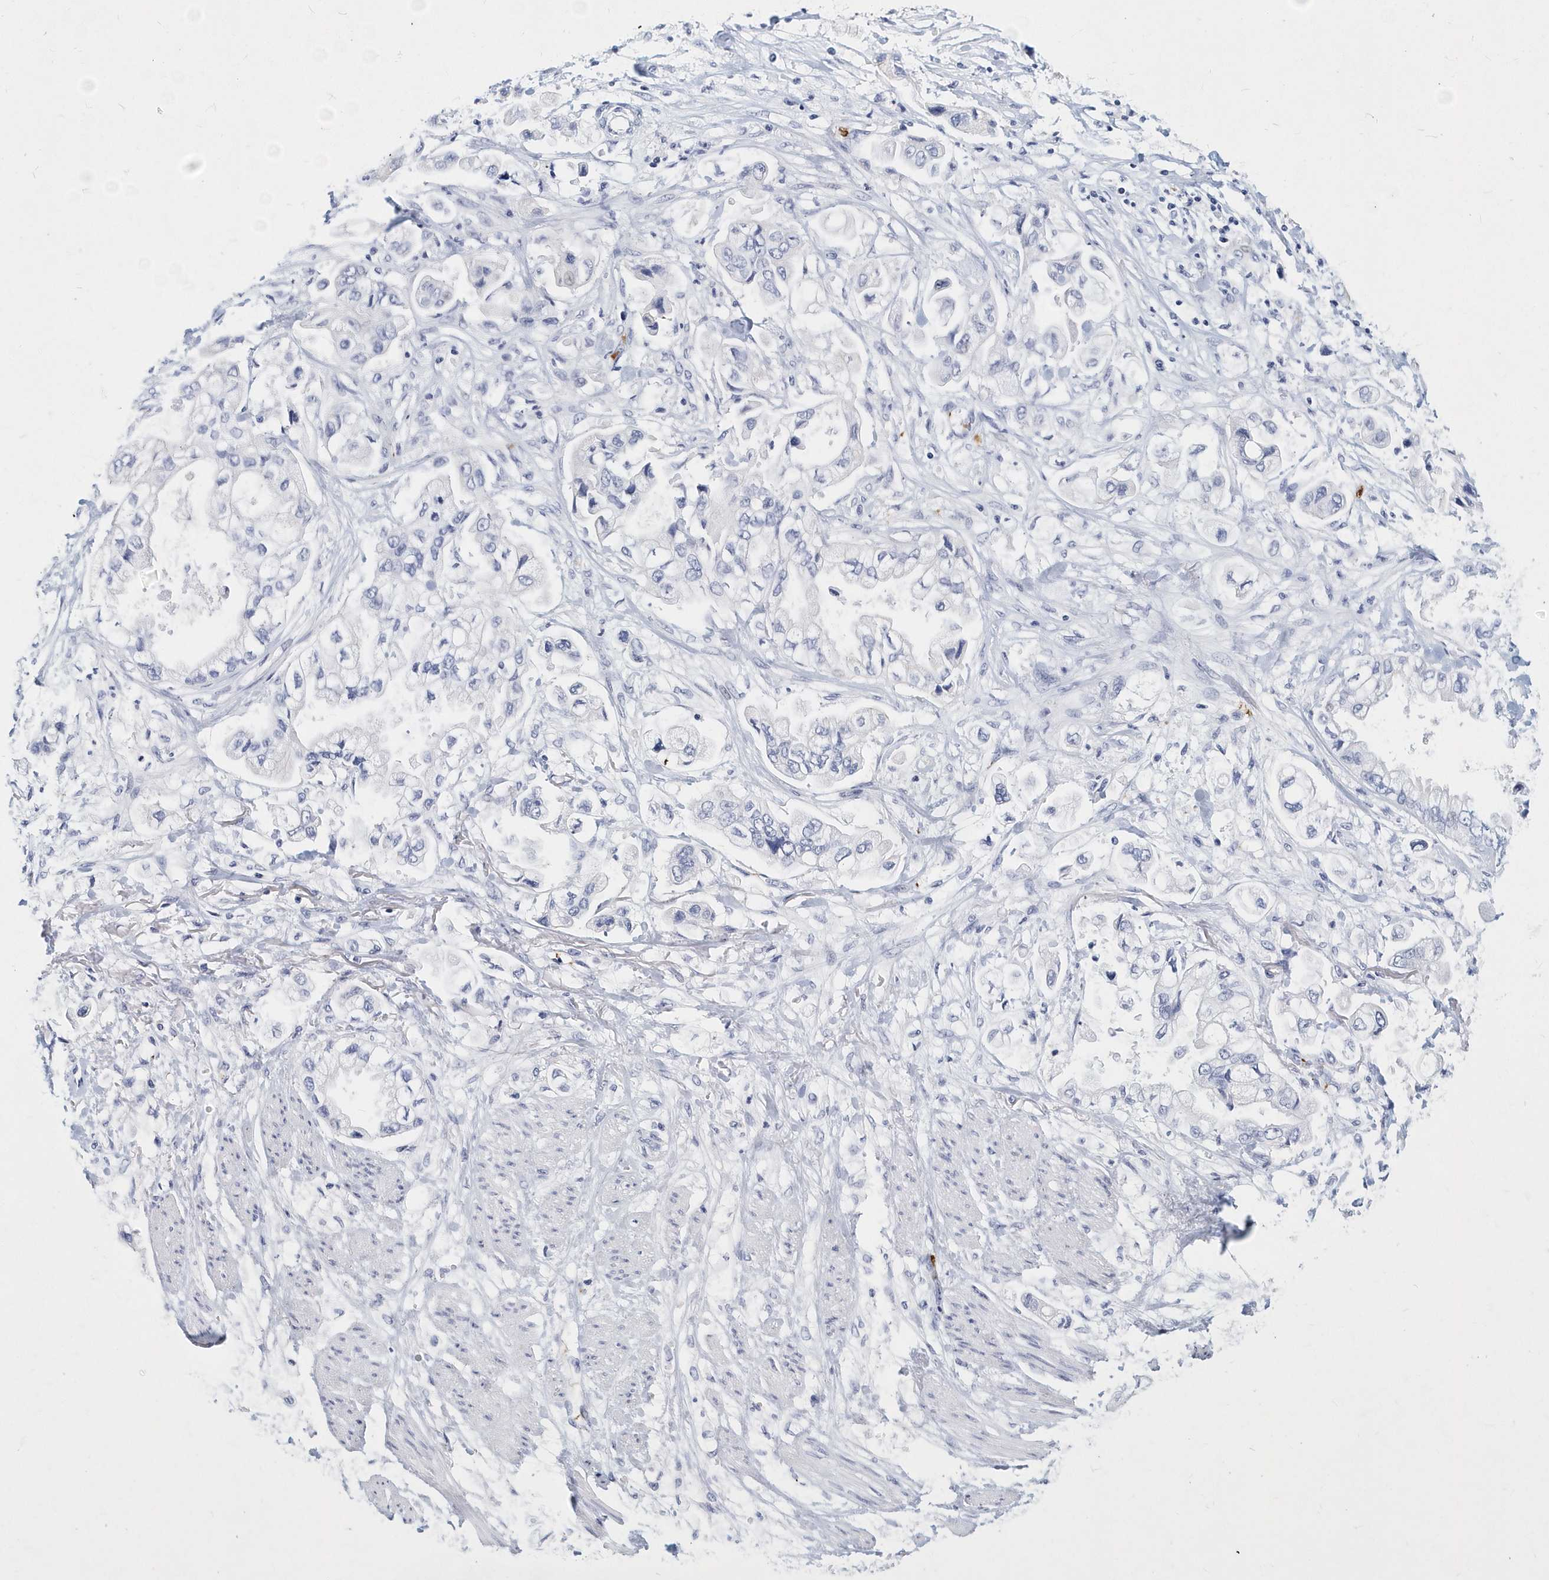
{"staining": {"intensity": "negative", "quantity": "none", "location": "none"}, "tissue": "stomach cancer", "cell_type": "Tumor cells", "image_type": "cancer", "snomed": [{"axis": "morphology", "description": "Adenocarcinoma, NOS"}, {"axis": "topography", "description": "Stomach"}], "caption": "This is a micrograph of immunohistochemistry staining of adenocarcinoma (stomach), which shows no staining in tumor cells.", "gene": "ITGA2B", "patient": {"sex": "male", "age": 62}}